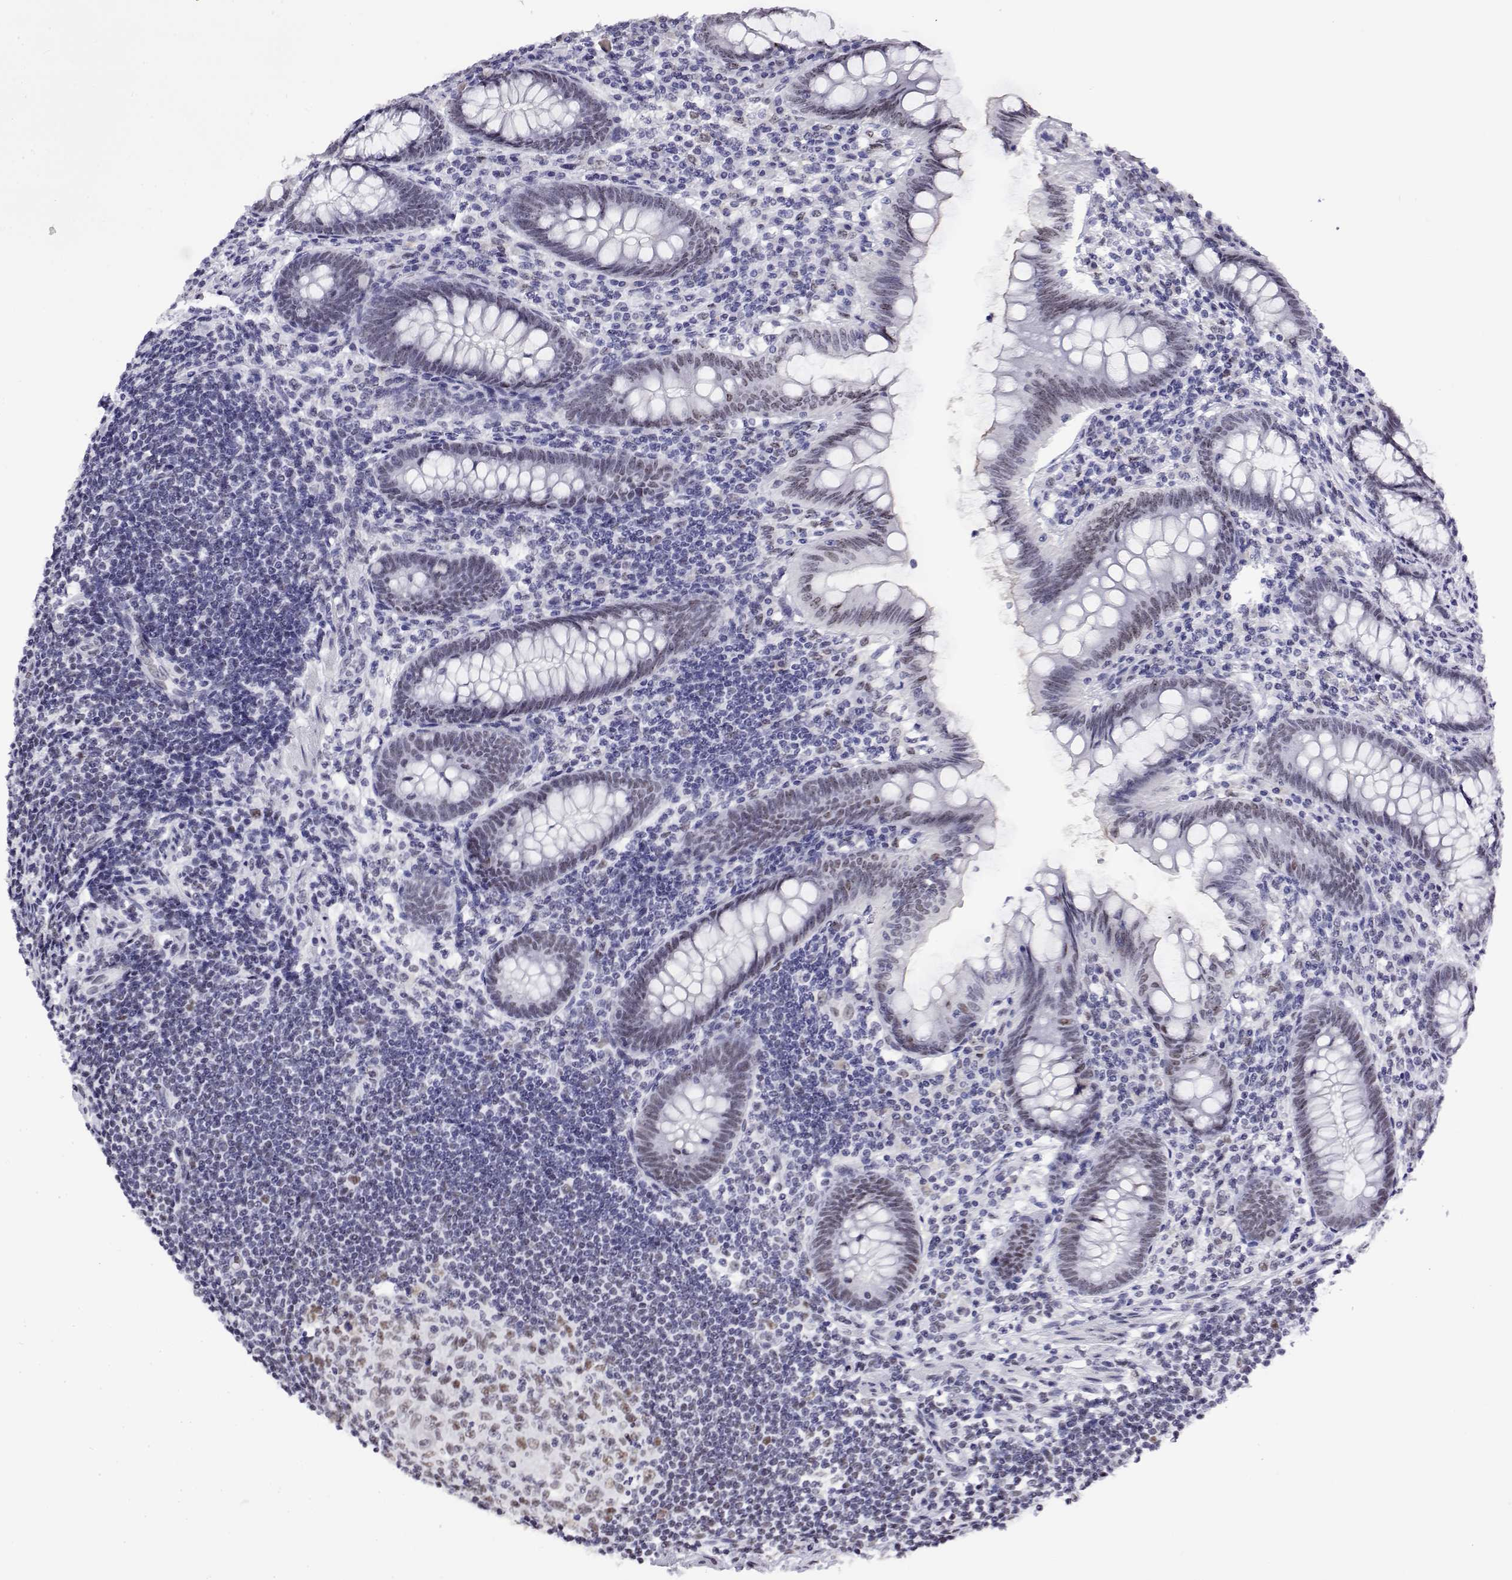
{"staining": {"intensity": "moderate", "quantity": "25%-75%", "location": "nuclear"}, "tissue": "appendix", "cell_type": "Glandular cells", "image_type": "normal", "snomed": [{"axis": "morphology", "description": "Normal tissue, NOS"}, {"axis": "topography", "description": "Appendix"}], "caption": "High-power microscopy captured an immunohistochemistry photomicrograph of normal appendix, revealing moderate nuclear expression in approximately 25%-75% of glandular cells.", "gene": "POLDIP3", "patient": {"sex": "female", "age": 57}}